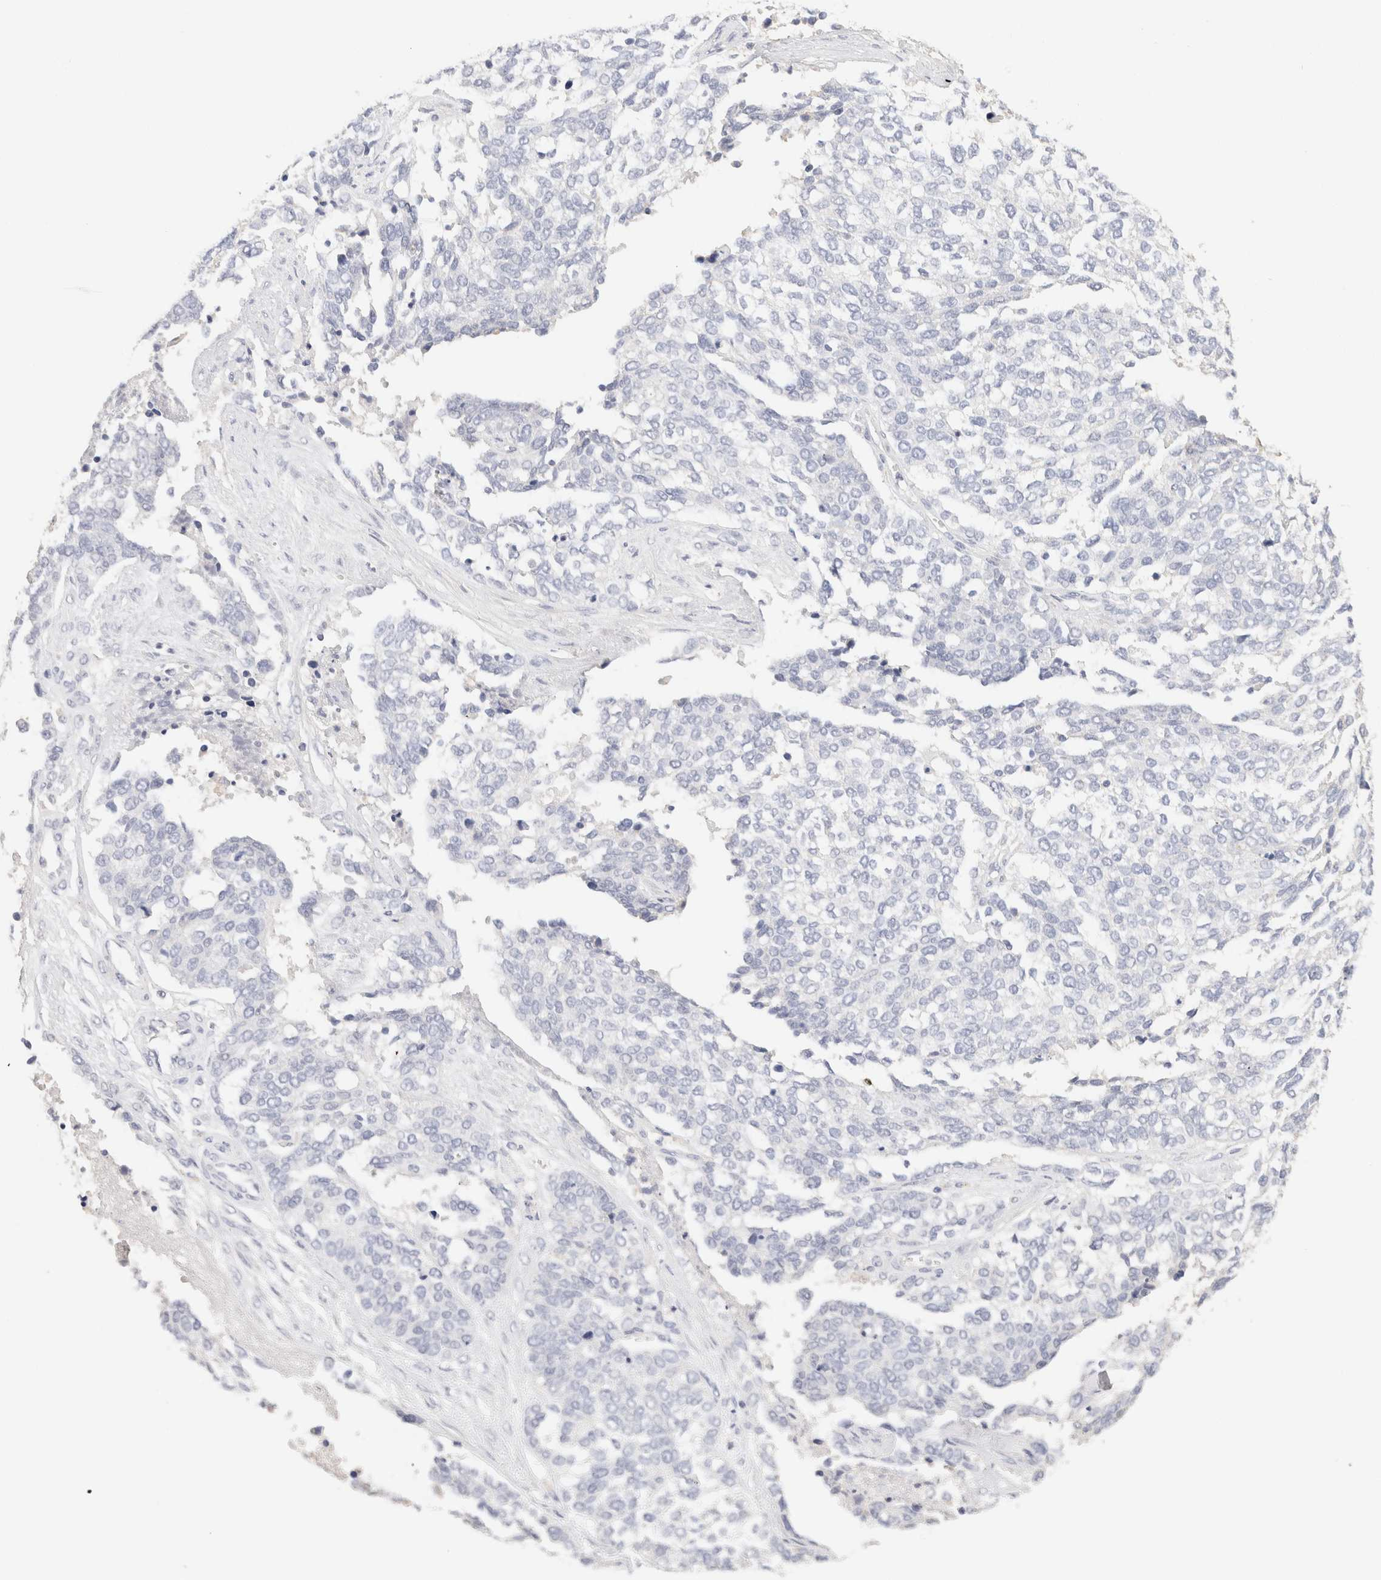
{"staining": {"intensity": "negative", "quantity": "none", "location": "none"}, "tissue": "ovarian cancer", "cell_type": "Tumor cells", "image_type": "cancer", "snomed": [{"axis": "morphology", "description": "Cystadenocarcinoma, serous, NOS"}, {"axis": "topography", "description": "Ovary"}], "caption": "Immunohistochemical staining of human ovarian cancer (serous cystadenocarcinoma) demonstrates no significant expression in tumor cells.", "gene": "SCGB2A2", "patient": {"sex": "female", "age": 44}}